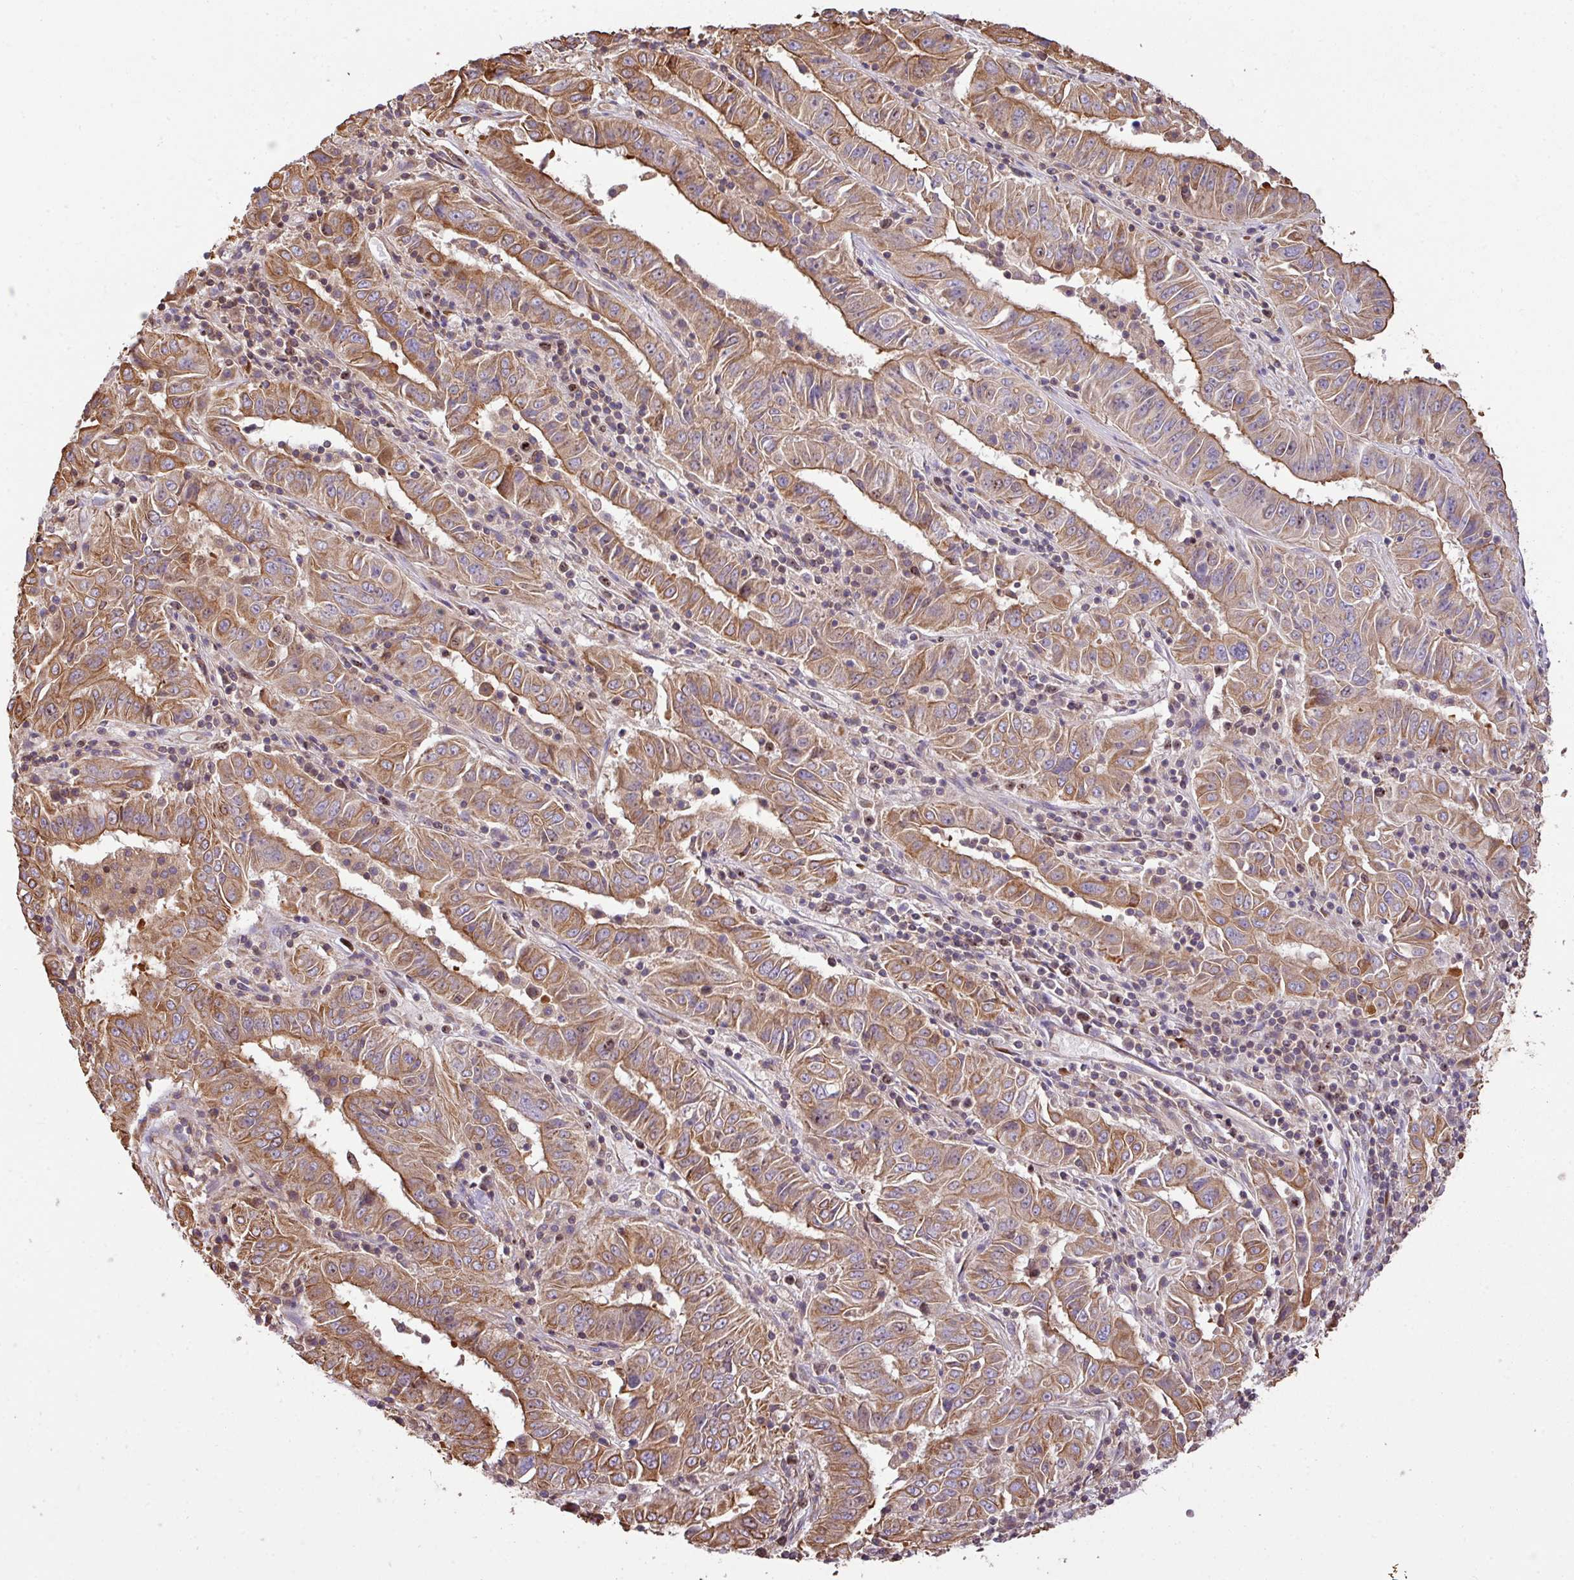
{"staining": {"intensity": "moderate", "quantity": ">75%", "location": "cytoplasmic/membranous"}, "tissue": "pancreatic cancer", "cell_type": "Tumor cells", "image_type": "cancer", "snomed": [{"axis": "morphology", "description": "Adenocarcinoma, NOS"}, {"axis": "topography", "description": "Pancreas"}], "caption": "IHC (DAB) staining of pancreatic cancer demonstrates moderate cytoplasmic/membranous protein positivity in approximately >75% of tumor cells.", "gene": "VENTX", "patient": {"sex": "male", "age": 63}}